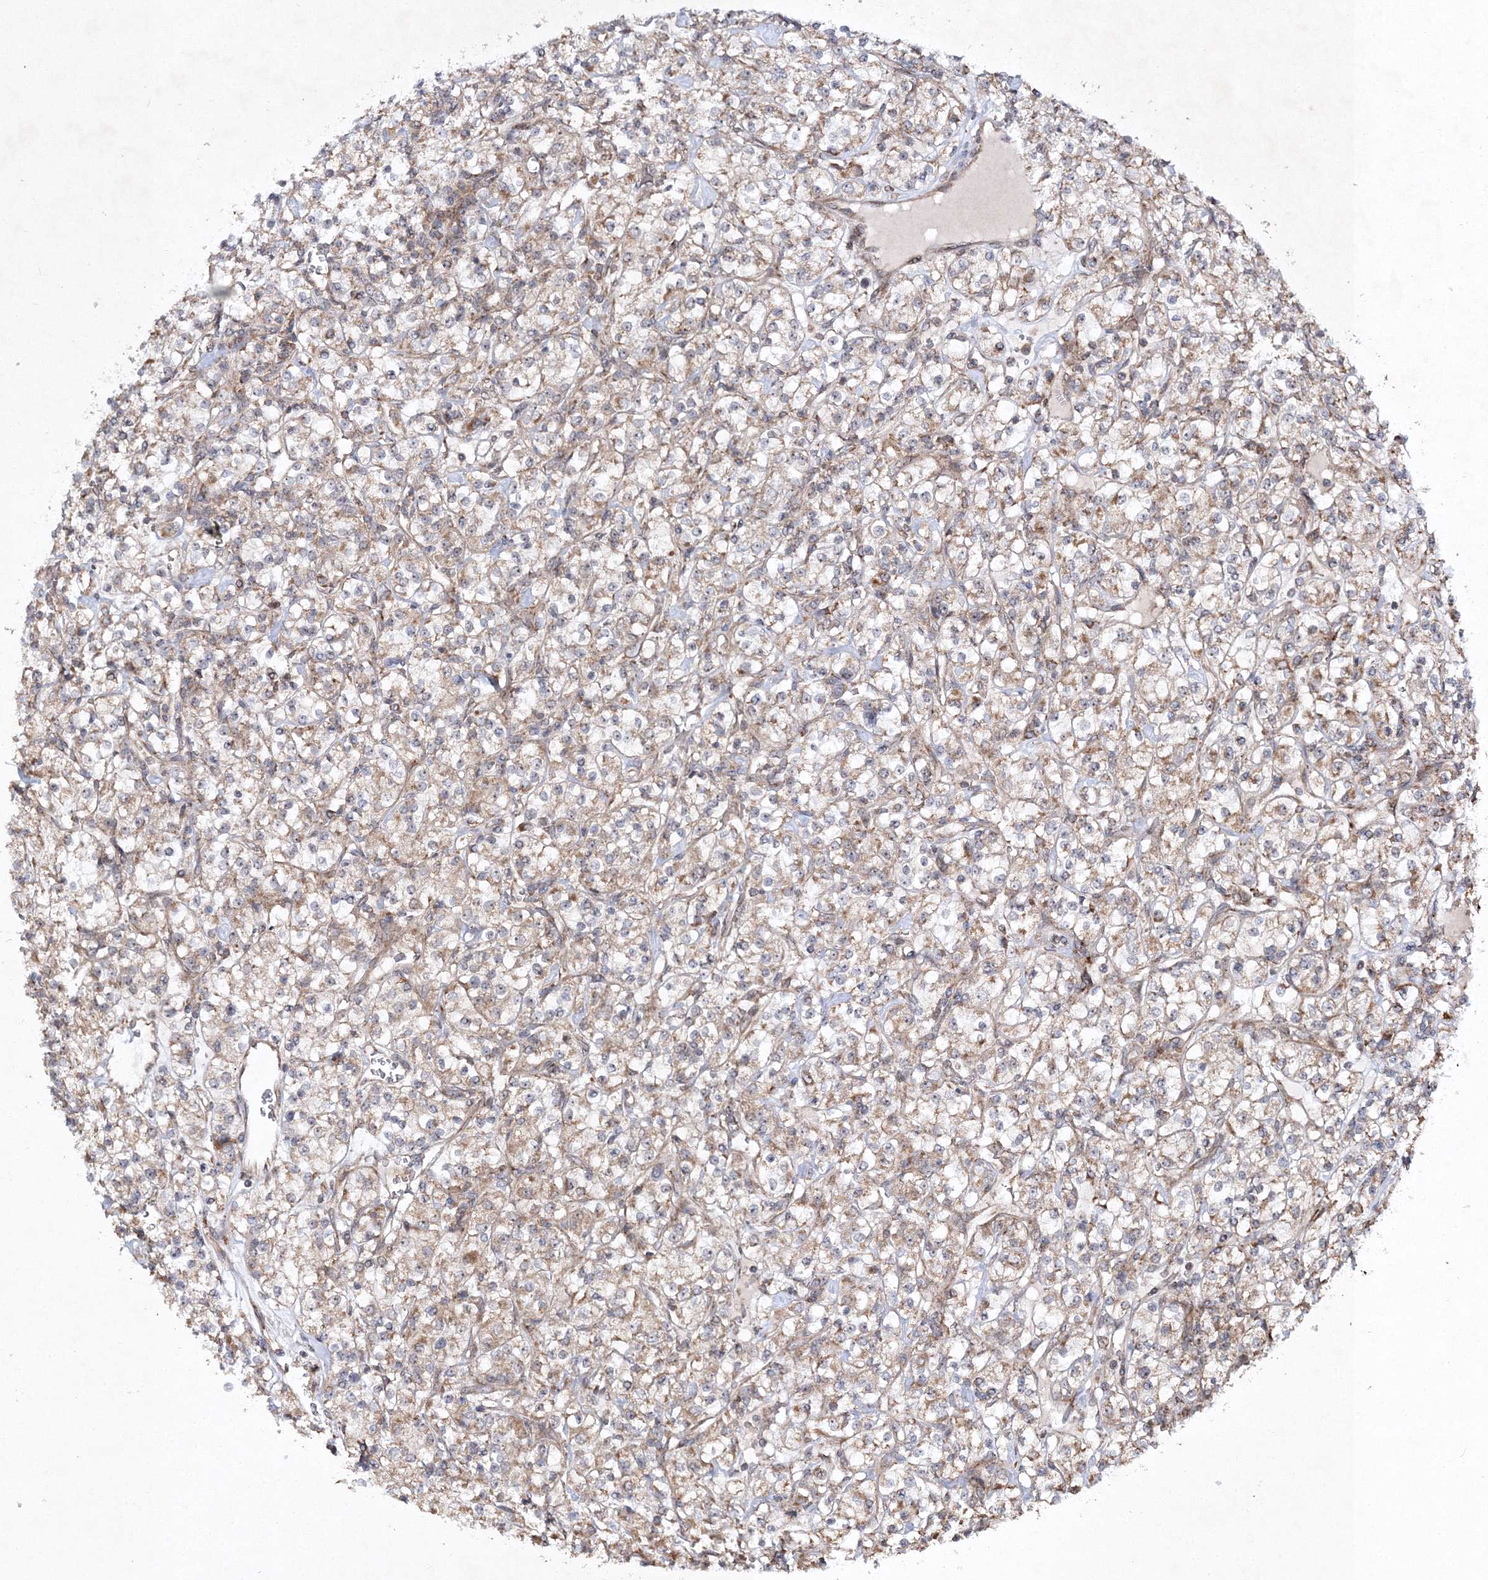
{"staining": {"intensity": "weak", "quantity": ">75%", "location": "cytoplasmic/membranous"}, "tissue": "renal cancer", "cell_type": "Tumor cells", "image_type": "cancer", "snomed": [{"axis": "morphology", "description": "Adenocarcinoma, NOS"}, {"axis": "topography", "description": "Kidney"}], "caption": "Renal cancer stained with a brown dye displays weak cytoplasmic/membranous positive staining in approximately >75% of tumor cells.", "gene": "SCRN3", "patient": {"sex": "male", "age": 77}}